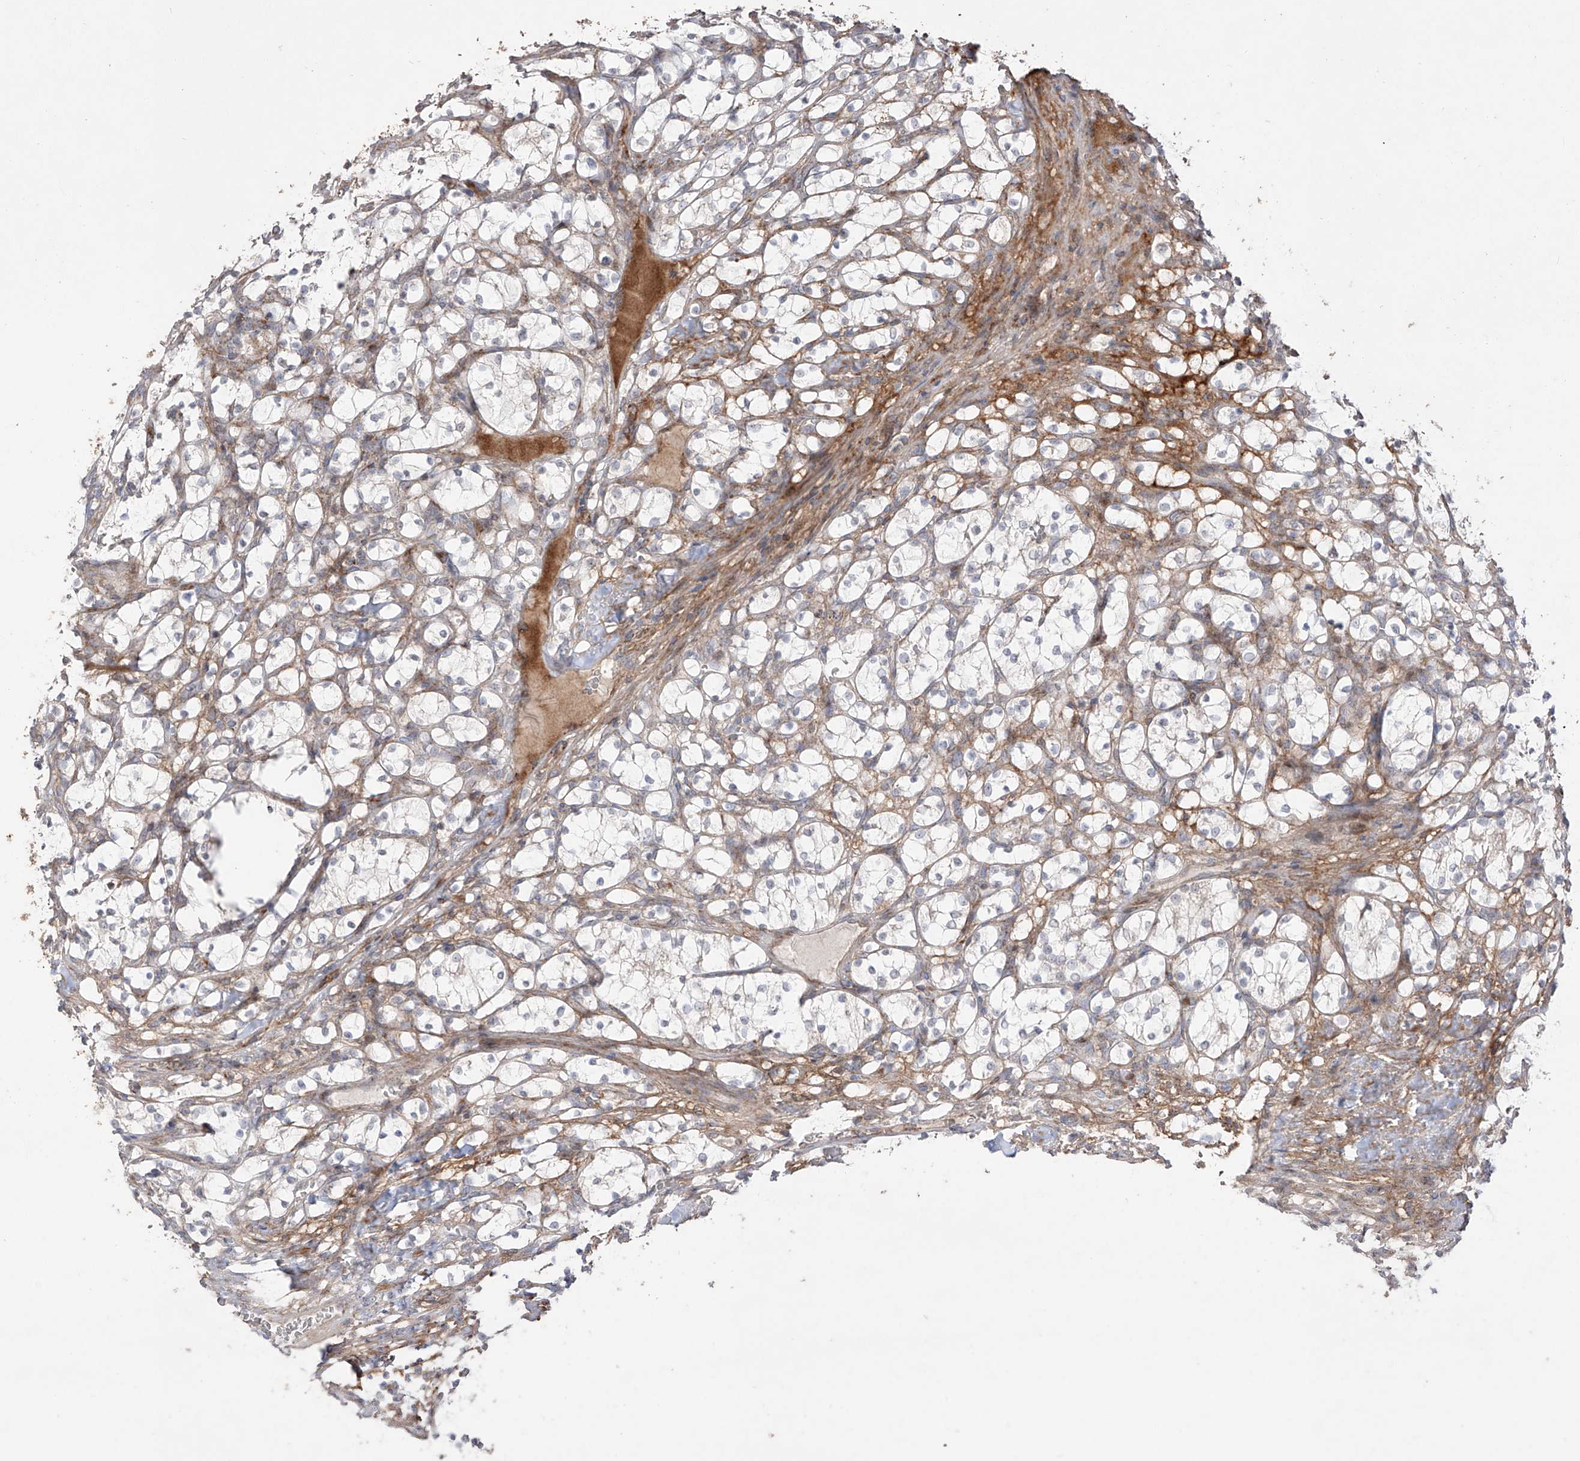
{"staining": {"intensity": "negative", "quantity": "none", "location": "none"}, "tissue": "renal cancer", "cell_type": "Tumor cells", "image_type": "cancer", "snomed": [{"axis": "morphology", "description": "Adenocarcinoma, NOS"}, {"axis": "topography", "description": "Kidney"}], "caption": "Tumor cells show no significant staining in renal adenocarcinoma.", "gene": "YKT6", "patient": {"sex": "female", "age": 69}}